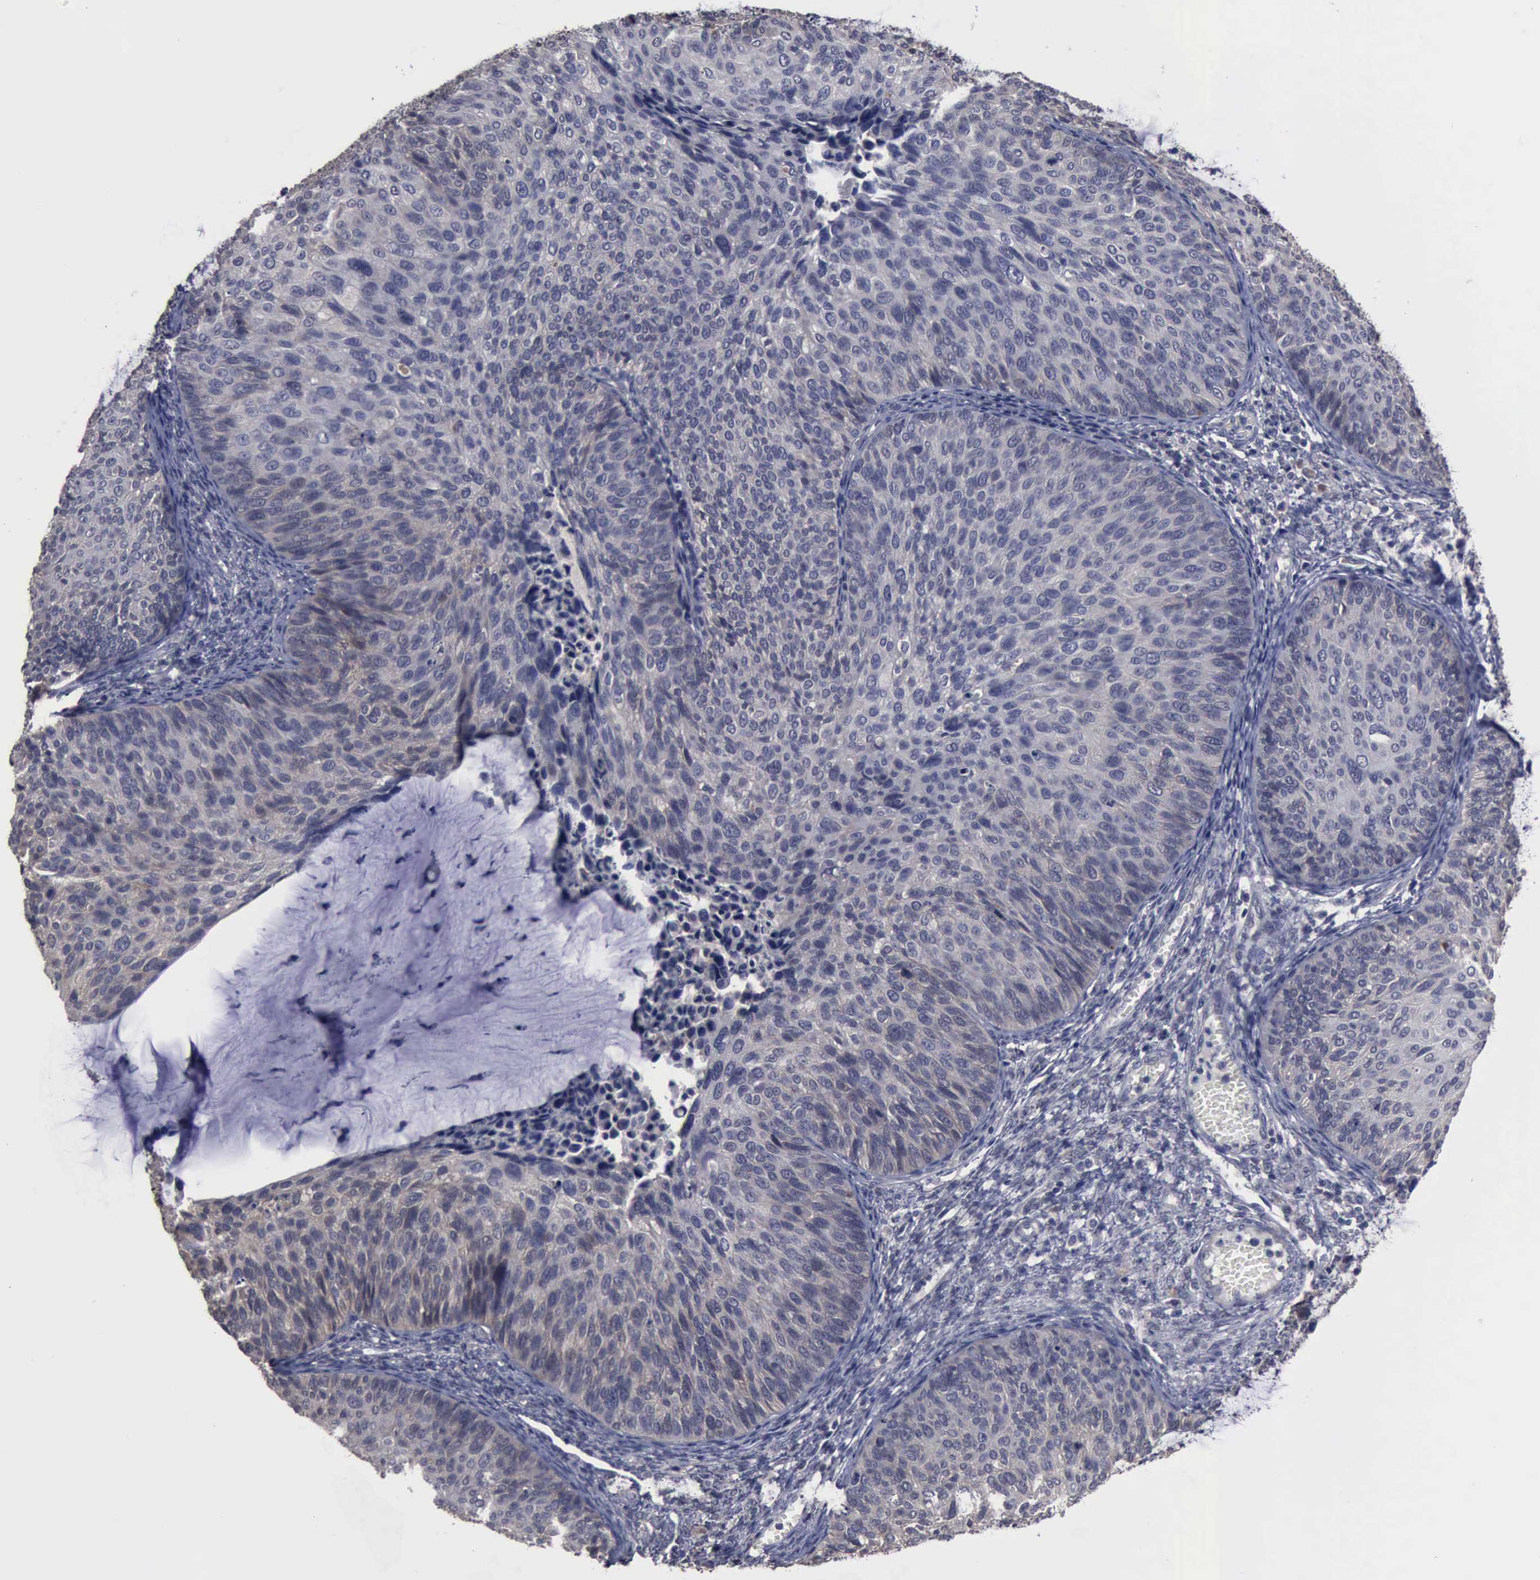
{"staining": {"intensity": "negative", "quantity": "none", "location": "none"}, "tissue": "cervical cancer", "cell_type": "Tumor cells", "image_type": "cancer", "snomed": [{"axis": "morphology", "description": "Squamous cell carcinoma, NOS"}, {"axis": "topography", "description": "Cervix"}], "caption": "High power microscopy micrograph of an immunohistochemistry (IHC) histopathology image of cervical cancer, revealing no significant staining in tumor cells.", "gene": "CRKL", "patient": {"sex": "female", "age": 36}}